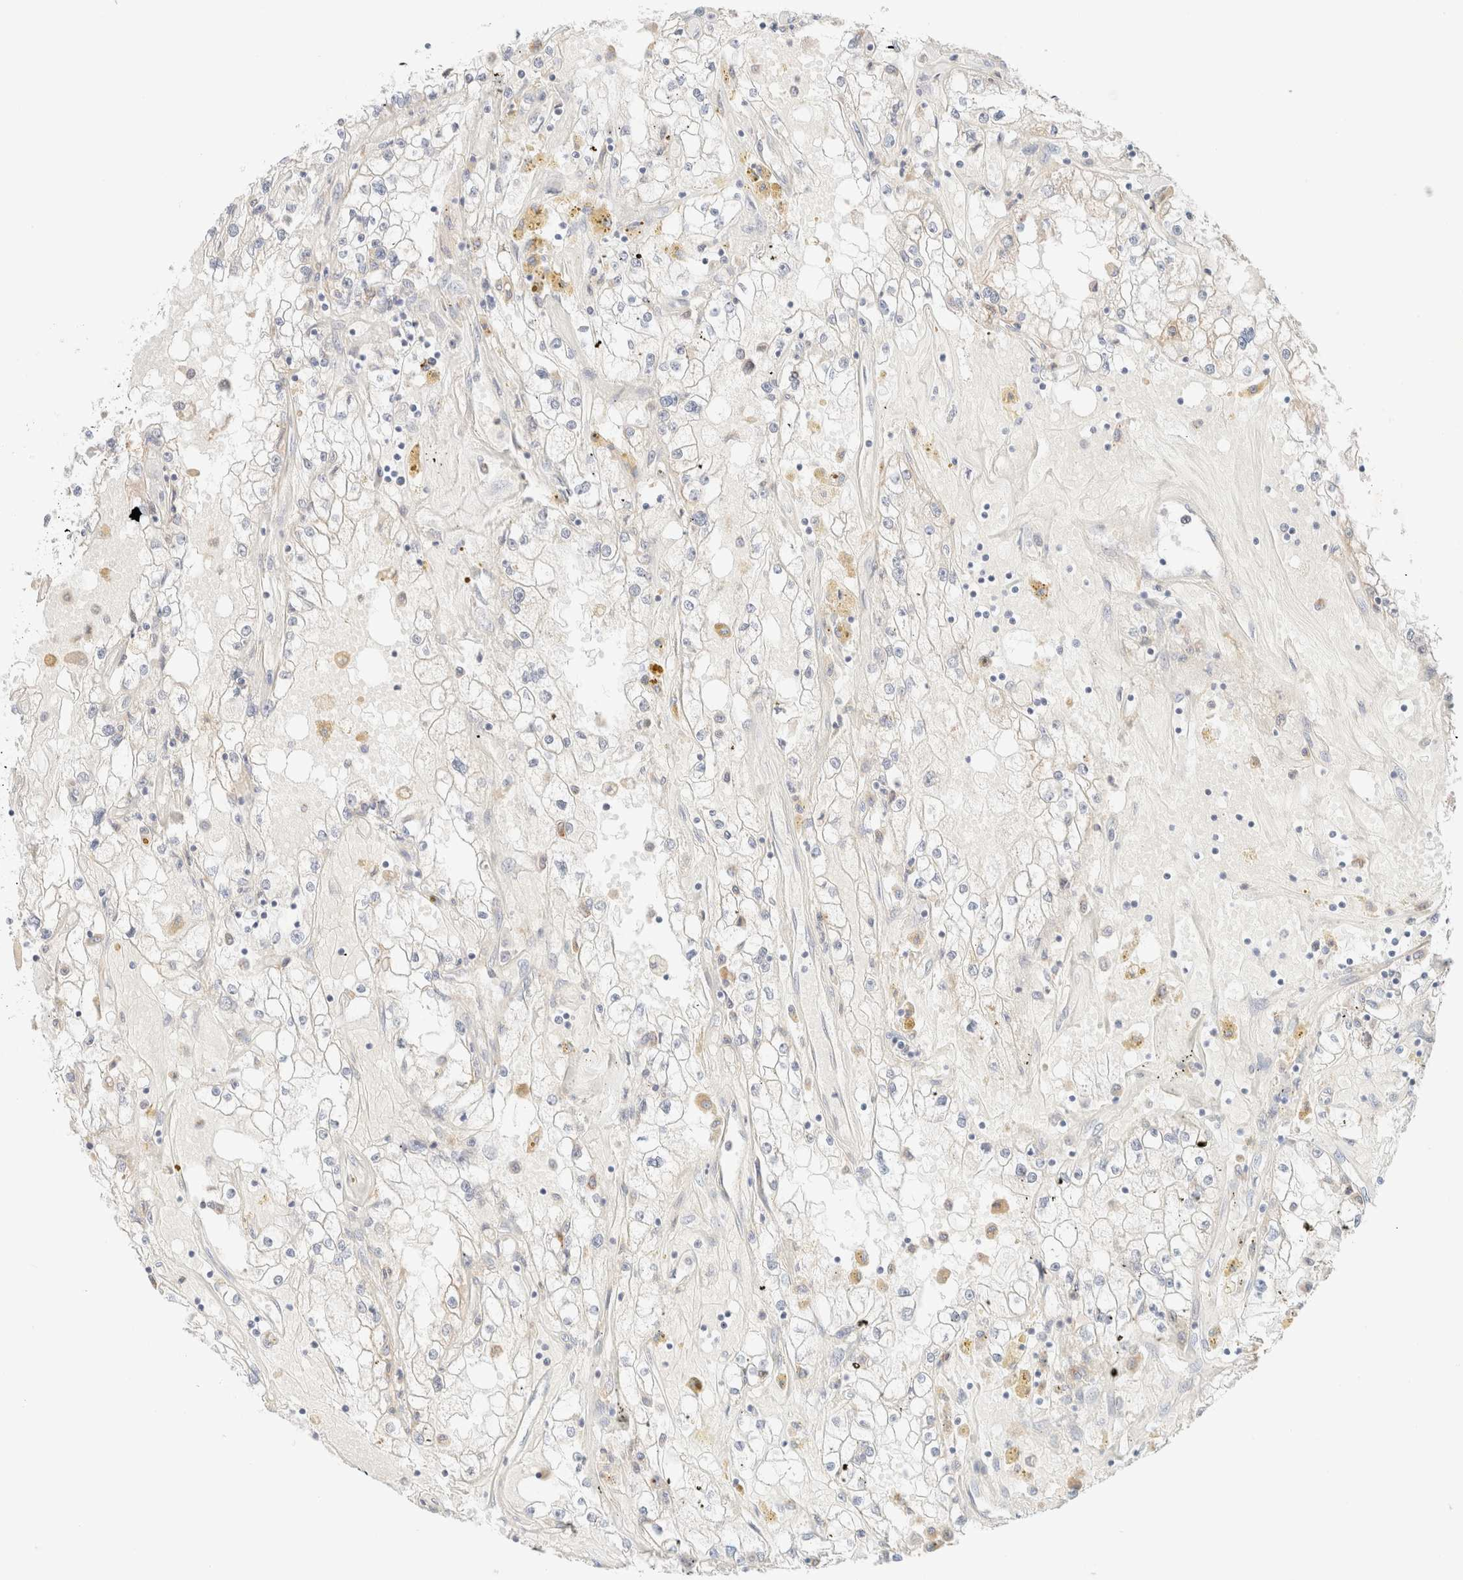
{"staining": {"intensity": "negative", "quantity": "none", "location": "none"}, "tissue": "renal cancer", "cell_type": "Tumor cells", "image_type": "cancer", "snomed": [{"axis": "morphology", "description": "Adenocarcinoma, NOS"}, {"axis": "topography", "description": "Kidney"}], "caption": "Immunohistochemistry (IHC) of renal cancer (adenocarcinoma) displays no expression in tumor cells.", "gene": "SARM1", "patient": {"sex": "male", "age": 56}}